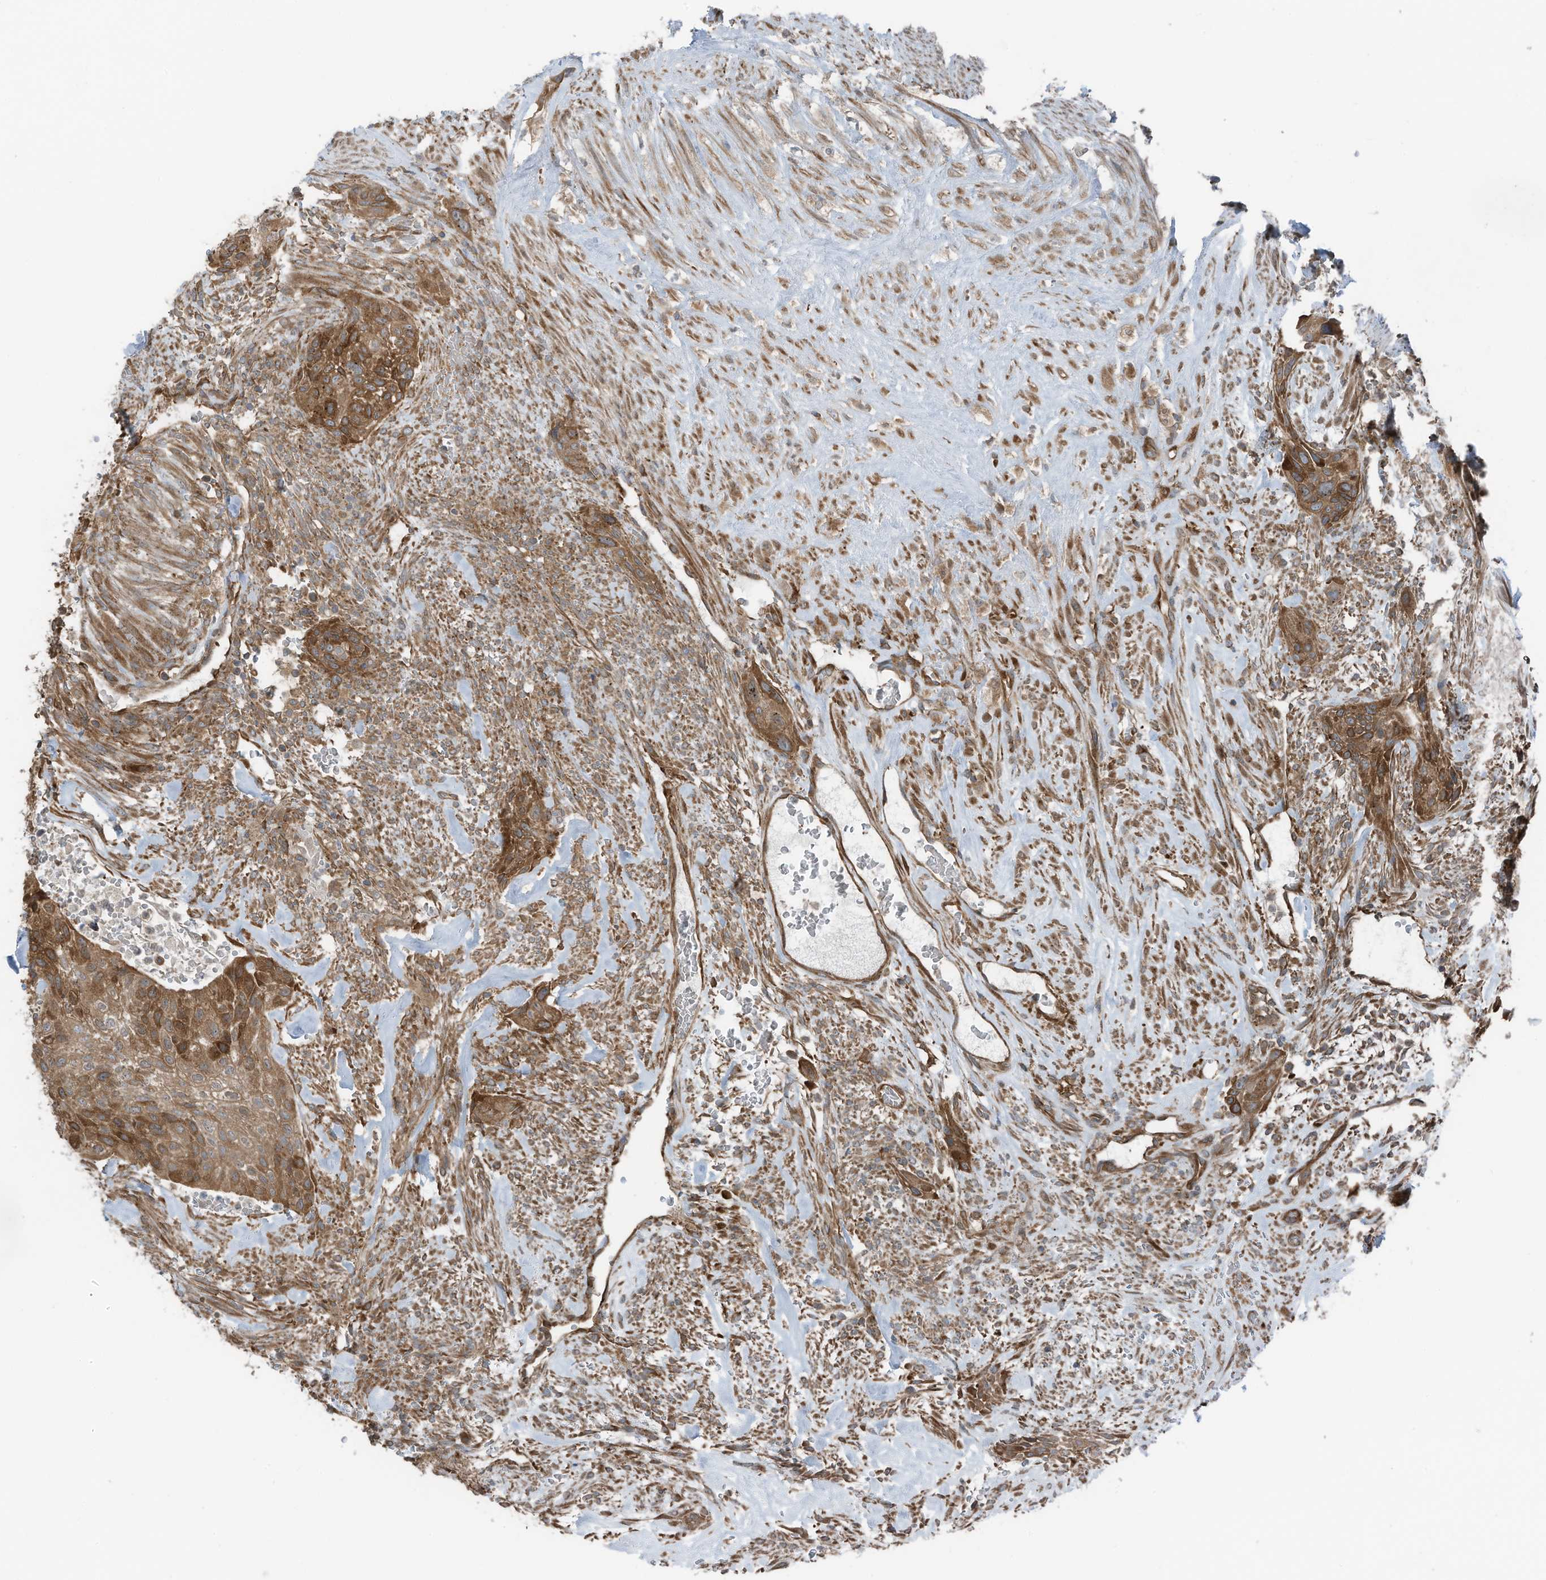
{"staining": {"intensity": "moderate", "quantity": ">75%", "location": "cytoplasmic/membranous"}, "tissue": "urothelial cancer", "cell_type": "Tumor cells", "image_type": "cancer", "snomed": [{"axis": "morphology", "description": "Urothelial carcinoma, High grade"}, {"axis": "topography", "description": "Urinary bladder"}], "caption": "Immunohistochemical staining of human urothelial carcinoma (high-grade) shows medium levels of moderate cytoplasmic/membranous protein positivity in approximately >75% of tumor cells. (DAB (3,3'-diaminobenzidine) IHC, brown staining for protein, blue staining for nuclei).", "gene": "TXNDC9", "patient": {"sex": "male", "age": 35}}